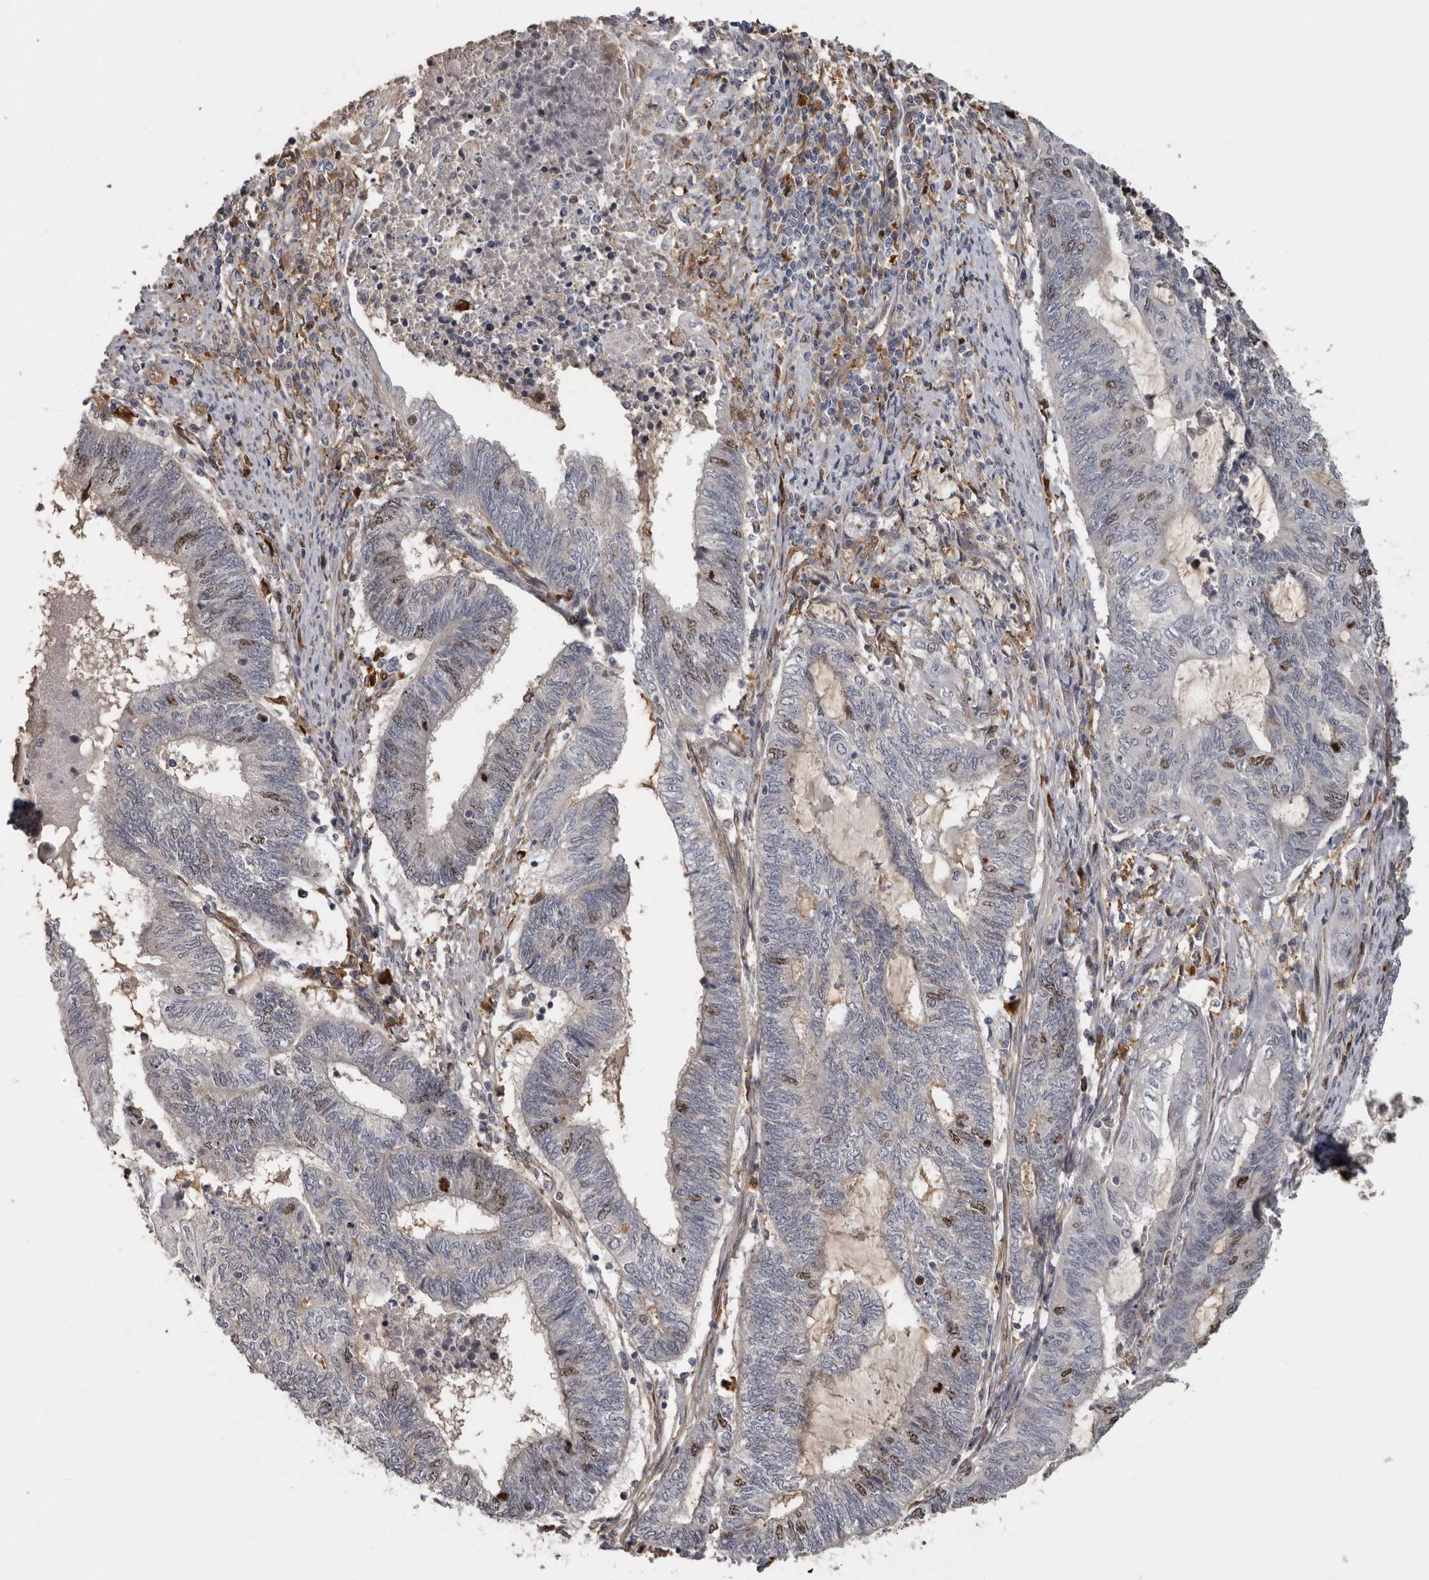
{"staining": {"intensity": "moderate", "quantity": "<25%", "location": "nuclear"}, "tissue": "endometrial cancer", "cell_type": "Tumor cells", "image_type": "cancer", "snomed": [{"axis": "morphology", "description": "Adenocarcinoma, NOS"}, {"axis": "topography", "description": "Uterus"}, {"axis": "topography", "description": "Endometrium"}], "caption": "This is a photomicrograph of immunohistochemistry (IHC) staining of endometrial adenocarcinoma, which shows moderate expression in the nuclear of tumor cells.", "gene": "CDCA8", "patient": {"sex": "female", "age": 70}}